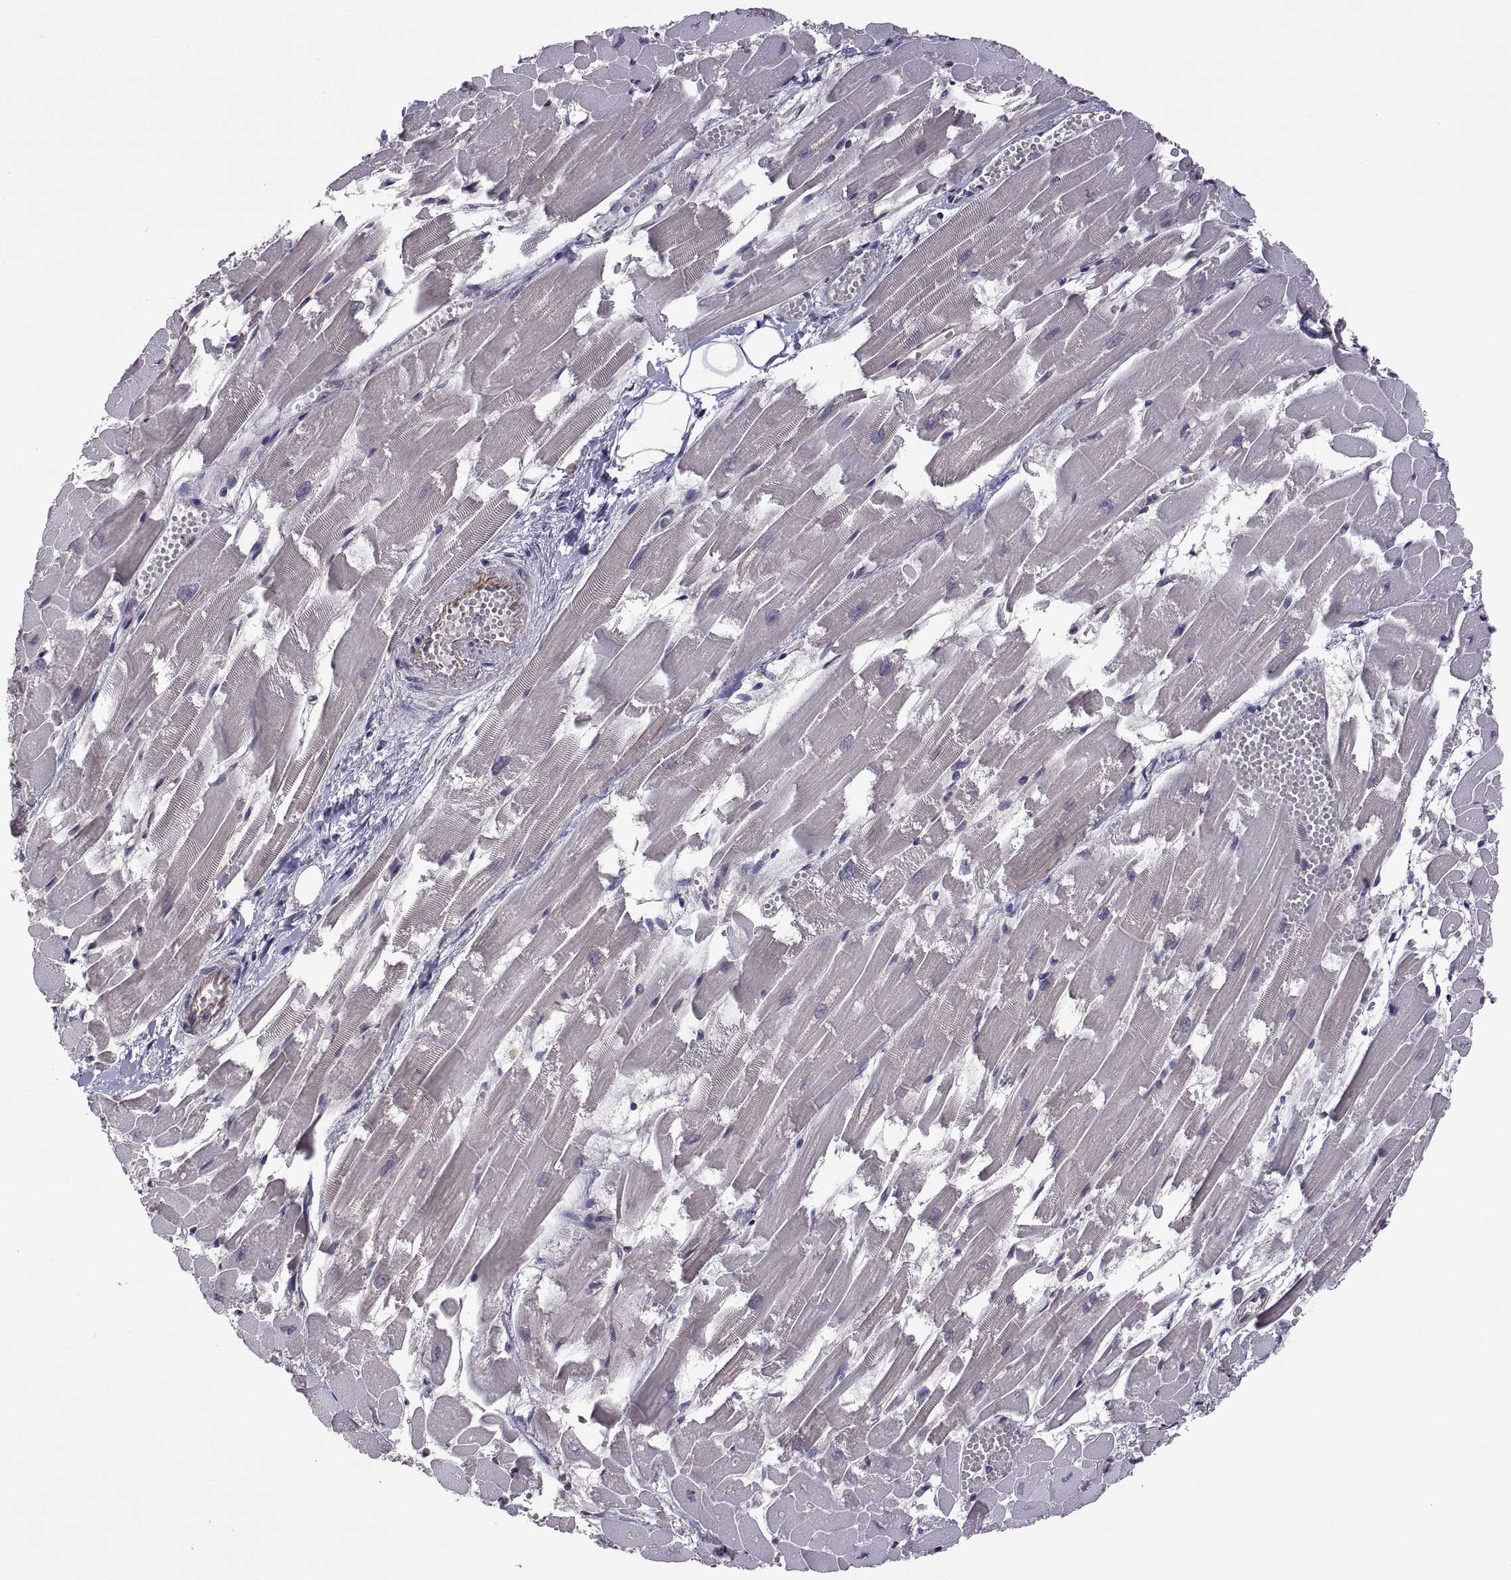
{"staining": {"intensity": "negative", "quantity": "none", "location": "none"}, "tissue": "heart muscle", "cell_type": "Cardiomyocytes", "image_type": "normal", "snomed": [{"axis": "morphology", "description": "Normal tissue, NOS"}, {"axis": "topography", "description": "Heart"}], "caption": "This is an immunohistochemistry (IHC) histopathology image of normal human heart muscle. There is no positivity in cardiomyocytes.", "gene": "LAMA1", "patient": {"sex": "female", "age": 52}}